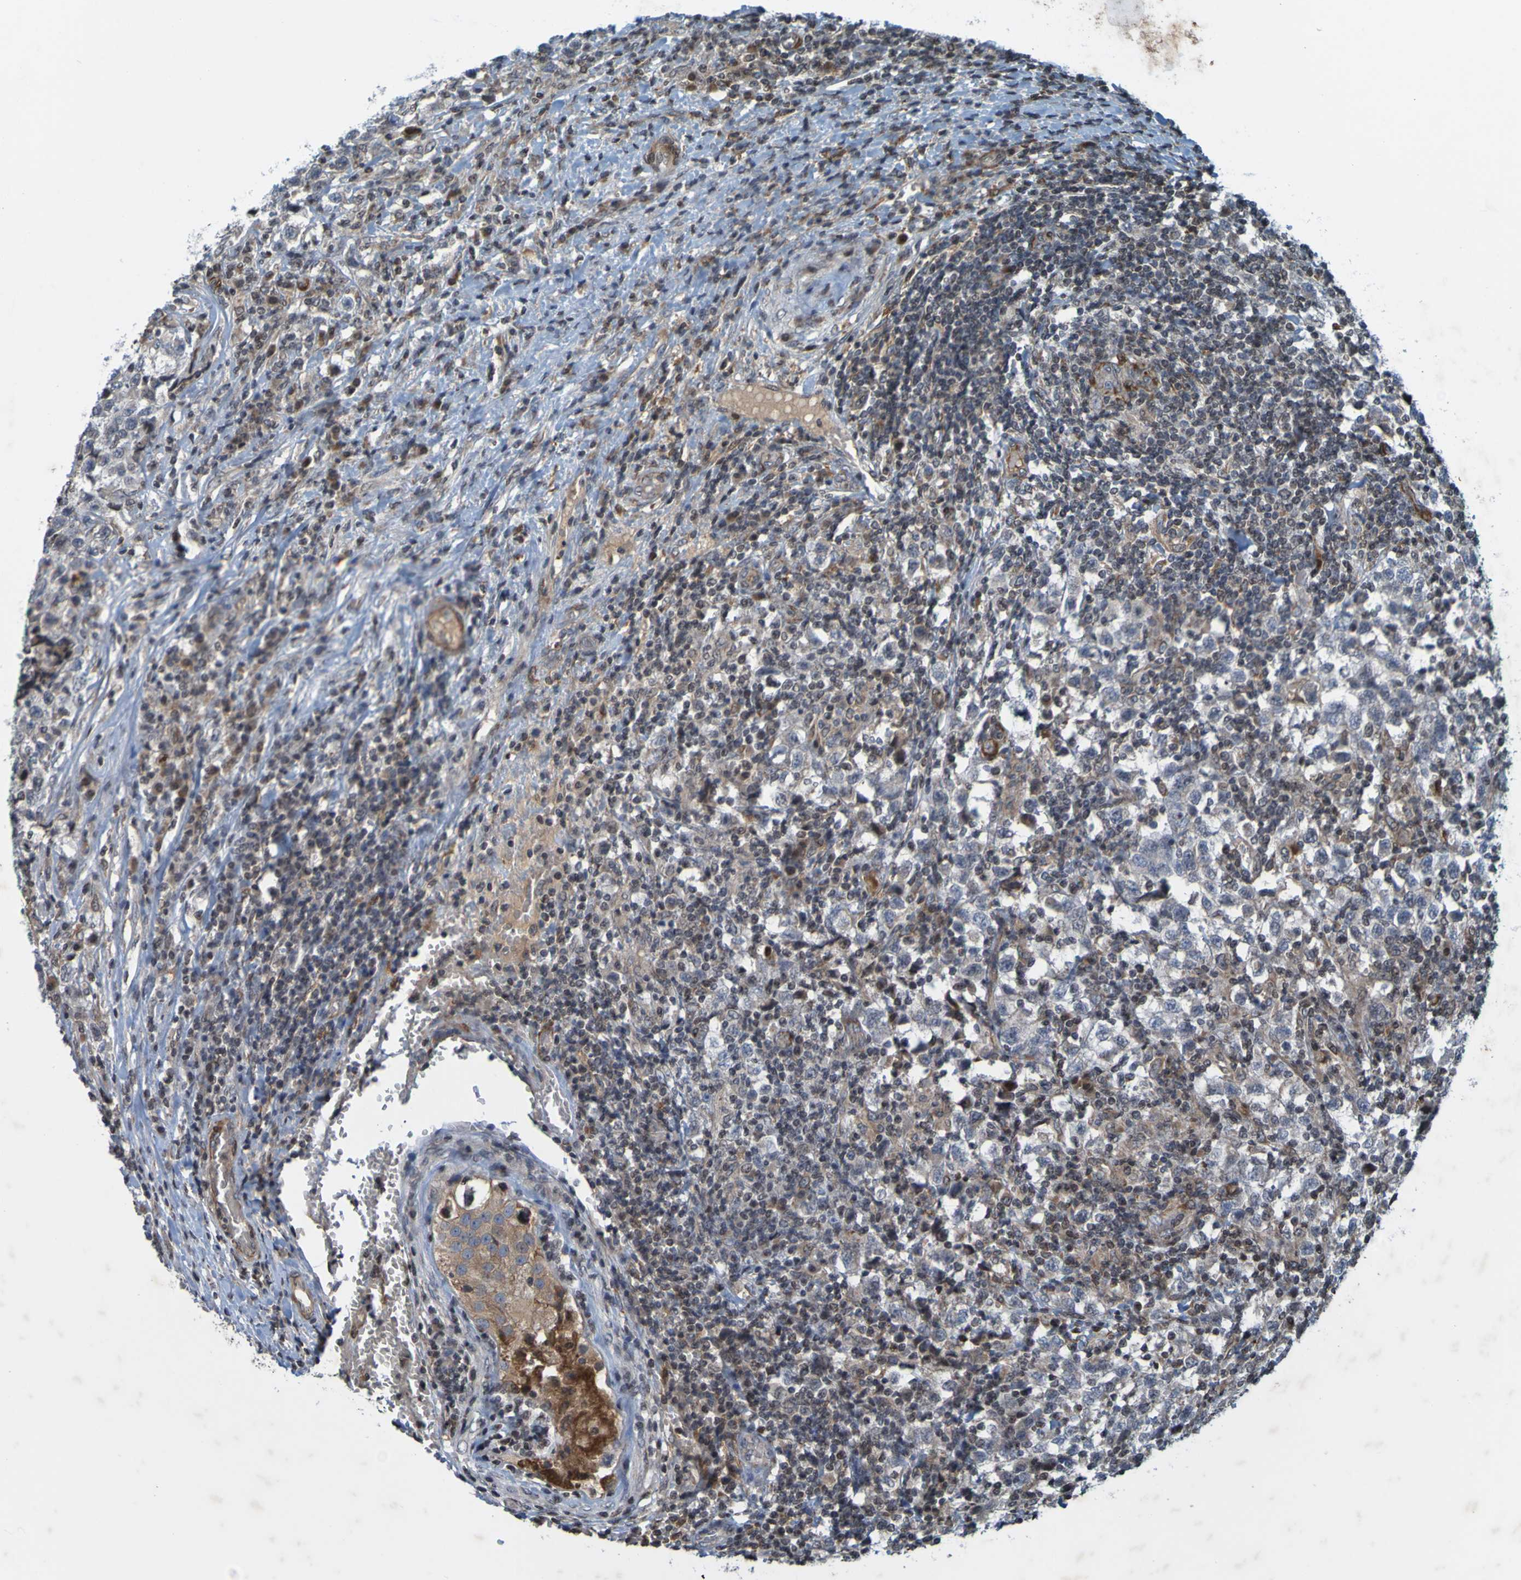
{"staining": {"intensity": "negative", "quantity": "none", "location": "none"}, "tissue": "testis cancer", "cell_type": "Tumor cells", "image_type": "cancer", "snomed": [{"axis": "morphology", "description": "Carcinoma, Embryonal, NOS"}, {"axis": "topography", "description": "Testis"}], "caption": "A histopathology image of testis embryonal carcinoma stained for a protein shows no brown staining in tumor cells. (Stains: DAB (3,3'-diaminobenzidine) immunohistochemistry with hematoxylin counter stain, Microscopy: brightfield microscopy at high magnification).", "gene": "GUCY1A1", "patient": {"sex": "male", "age": 21}}